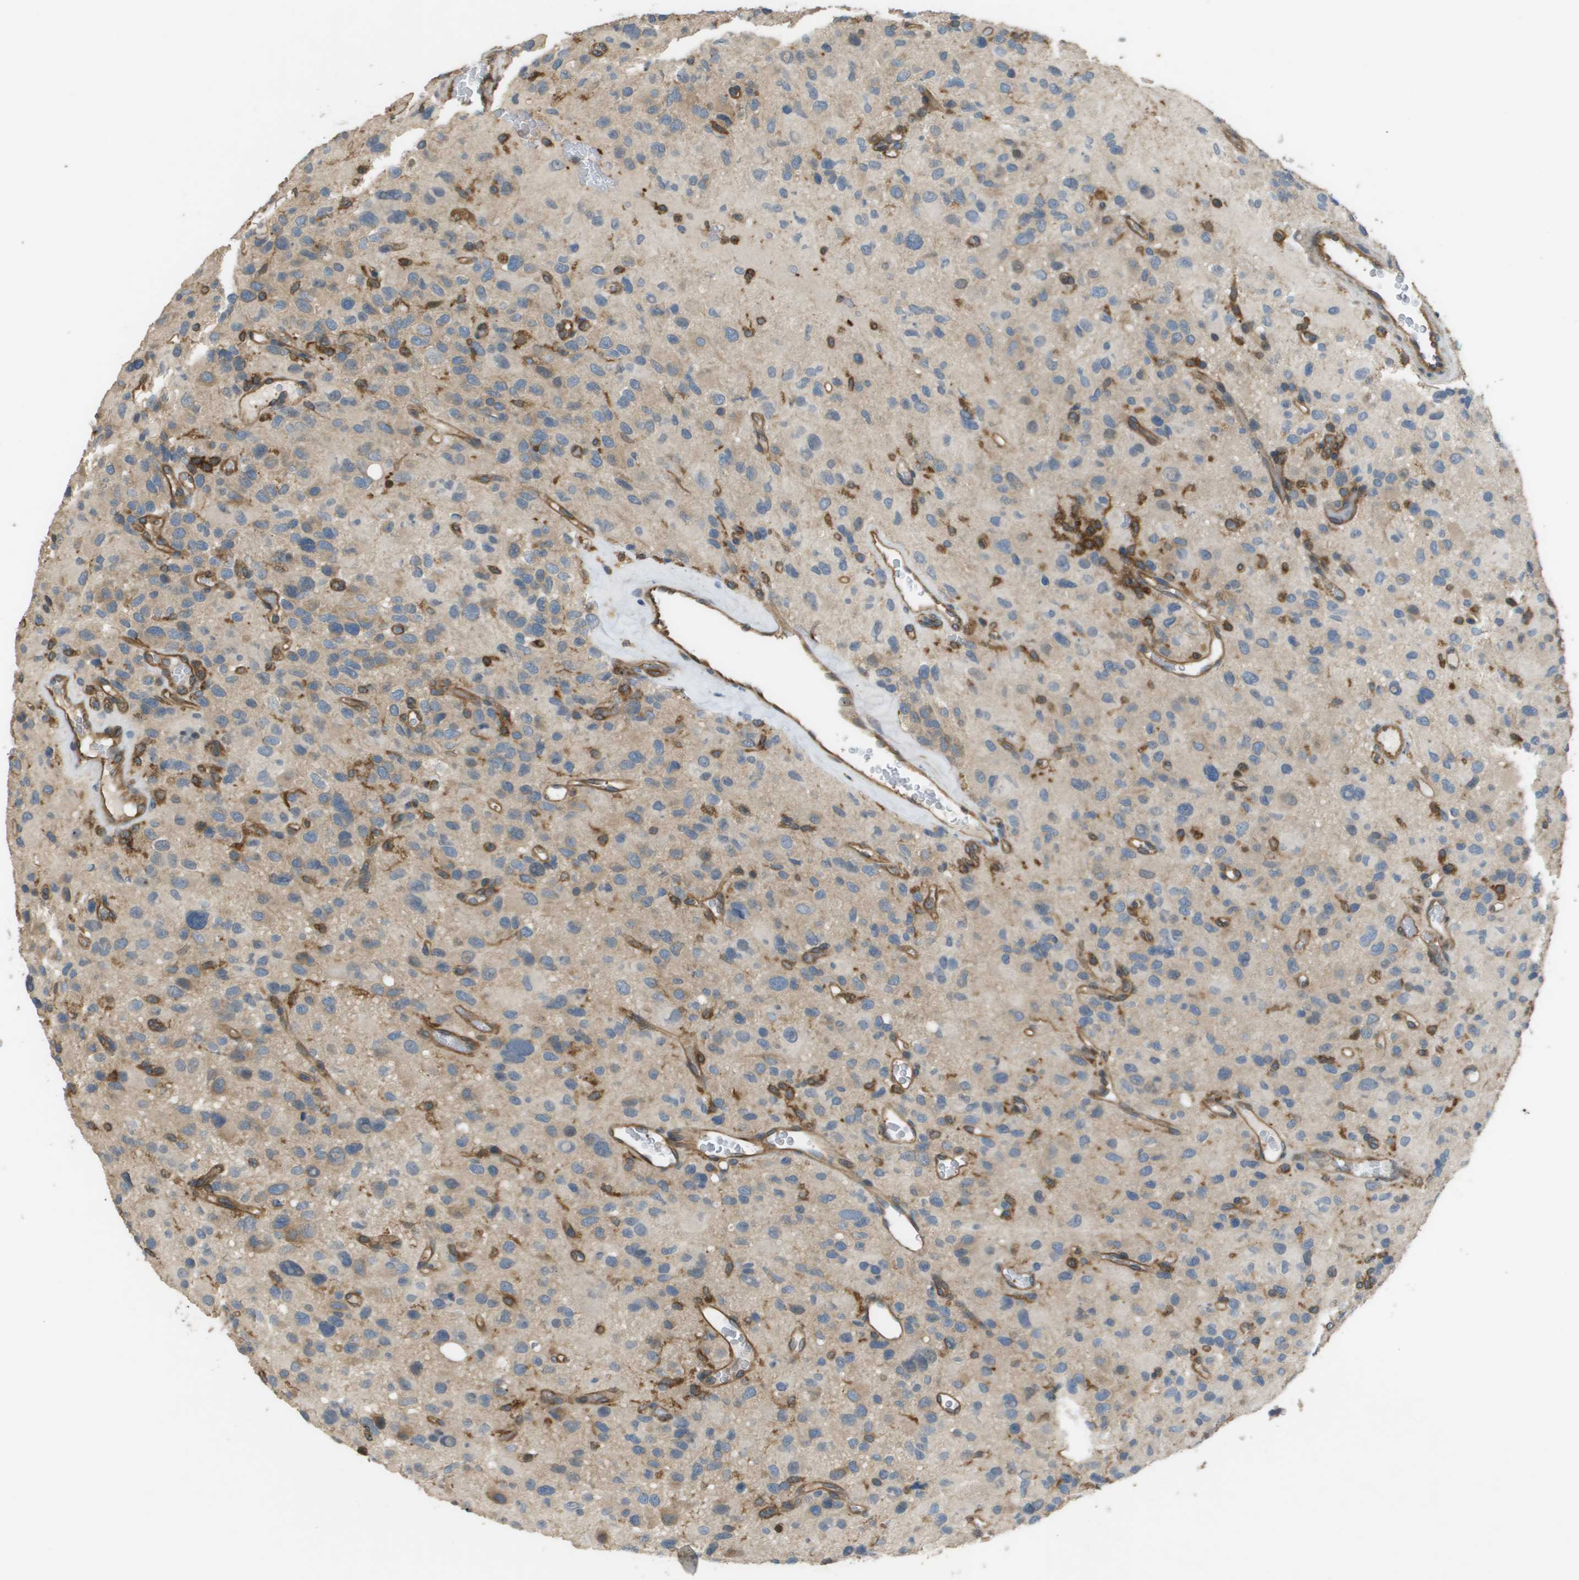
{"staining": {"intensity": "weak", "quantity": "25%-75%", "location": "cytoplasmic/membranous"}, "tissue": "glioma", "cell_type": "Tumor cells", "image_type": "cancer", "snomed": [{"axis": "morphology", "description": "Glioma, malignant, High grade"}, {"axis": "topography", "description": "Brain"}], "caption": "Malignant high-grade glioma stained with IHC reveals weak cytoplasmic/membranous staining in approximately 25%-75% of tumor cells.", "gene": "CORO1B", "patient": {"sex": "male", "age": 48}}